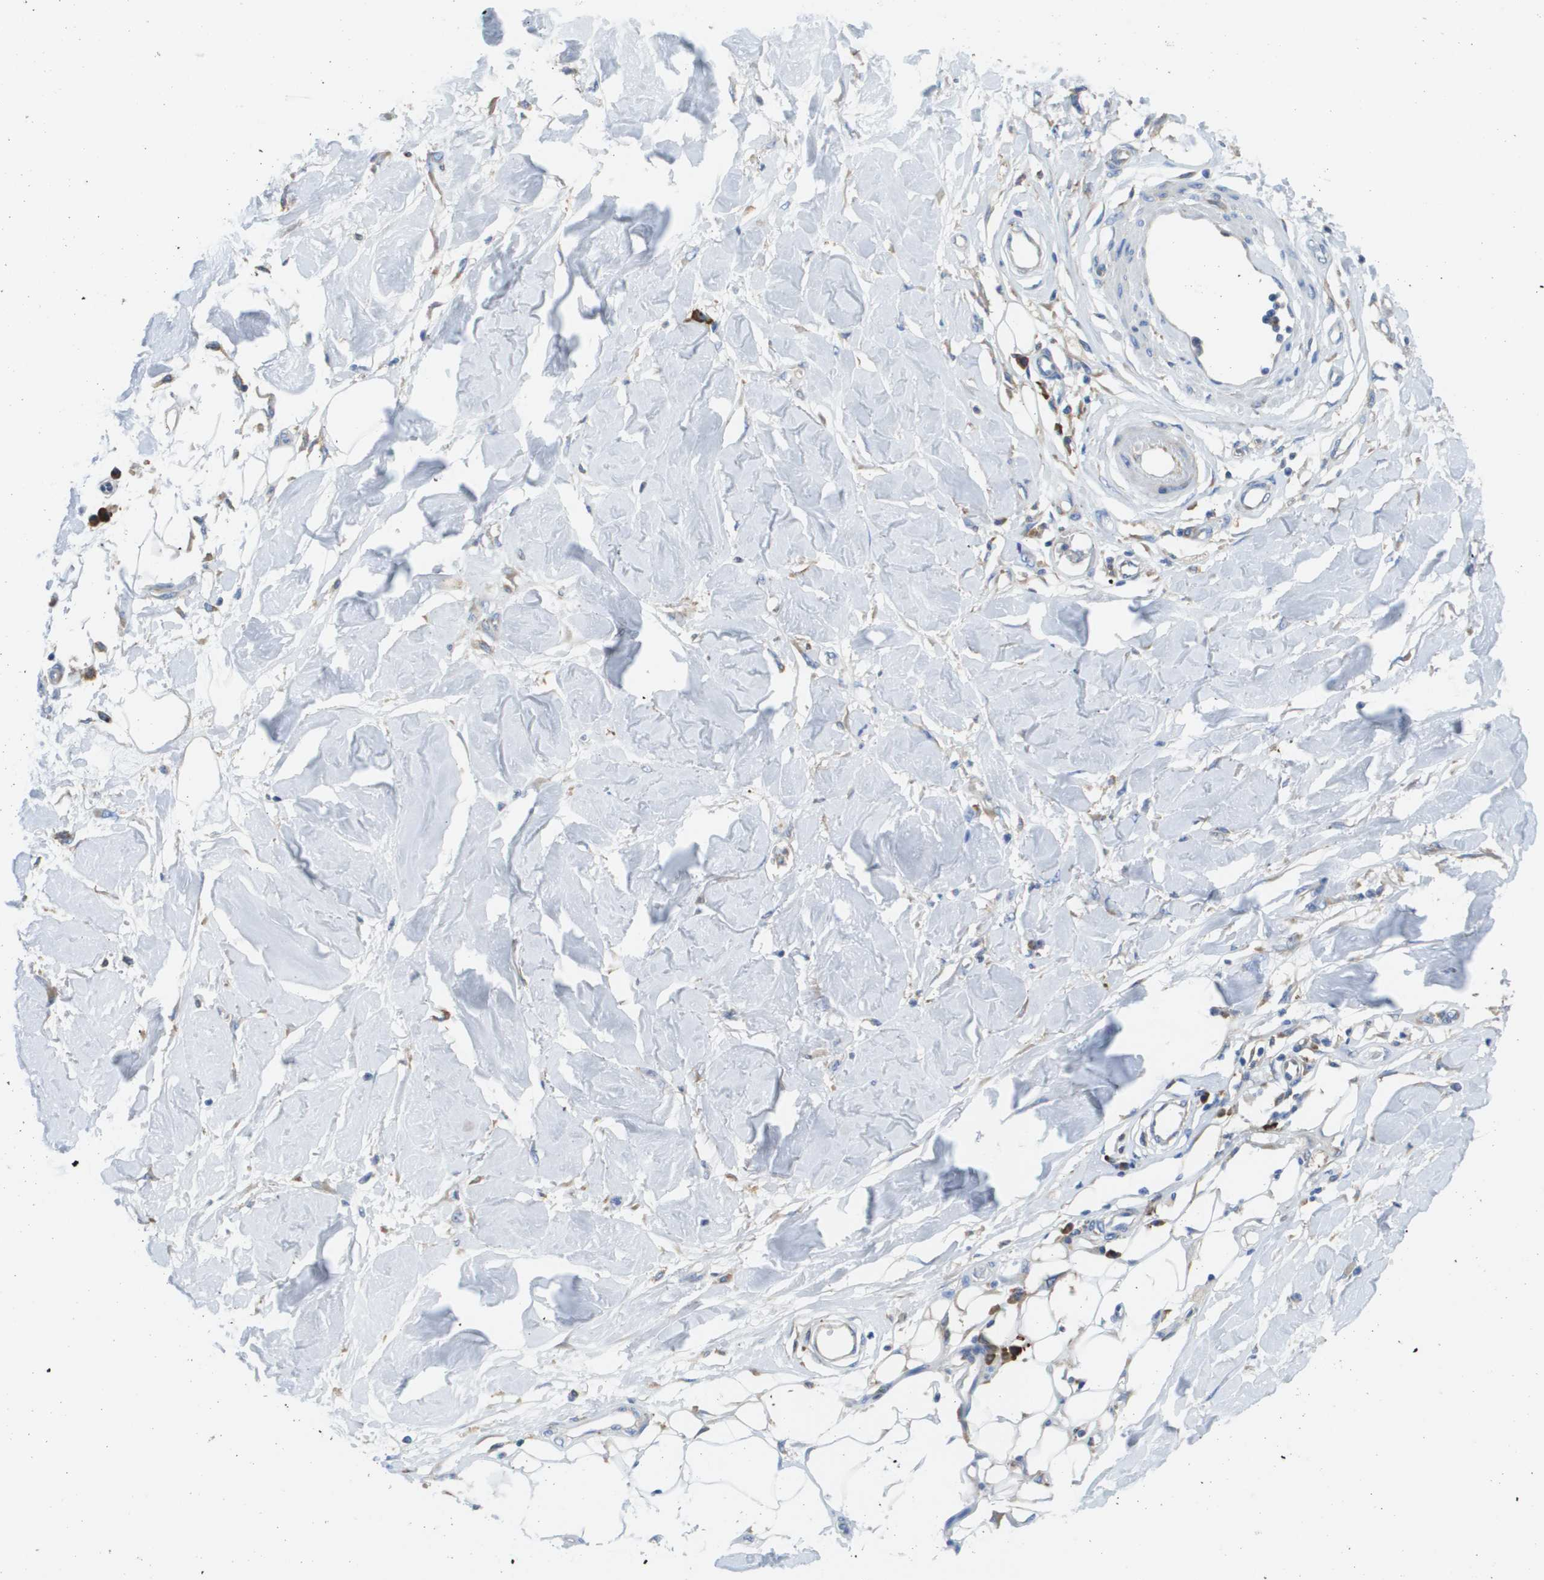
{"staining": {"intensity": "negative", "quantity": "none", "location": "none"}, "tissue": "adipose tissue", "cell_type": "Adipocytes", "image_type": "normal", "snomed": [{"axis": "morphology", "description": "Normal tissue, NOS"}, {"axis": "morphology", "description": "Squamous cell carcinoma, NOS"}, {"axis": "topography", "description": "Skin"}, {"axis": "topography", "description": "Peripheral nerve tissue"}], "caption": "Human adipose tissue stained for a protein using IHC demonstrates no positivity in adipocytes.", "gene": "SDR42E1", "patient": {"sex": "male", "age": 83}}